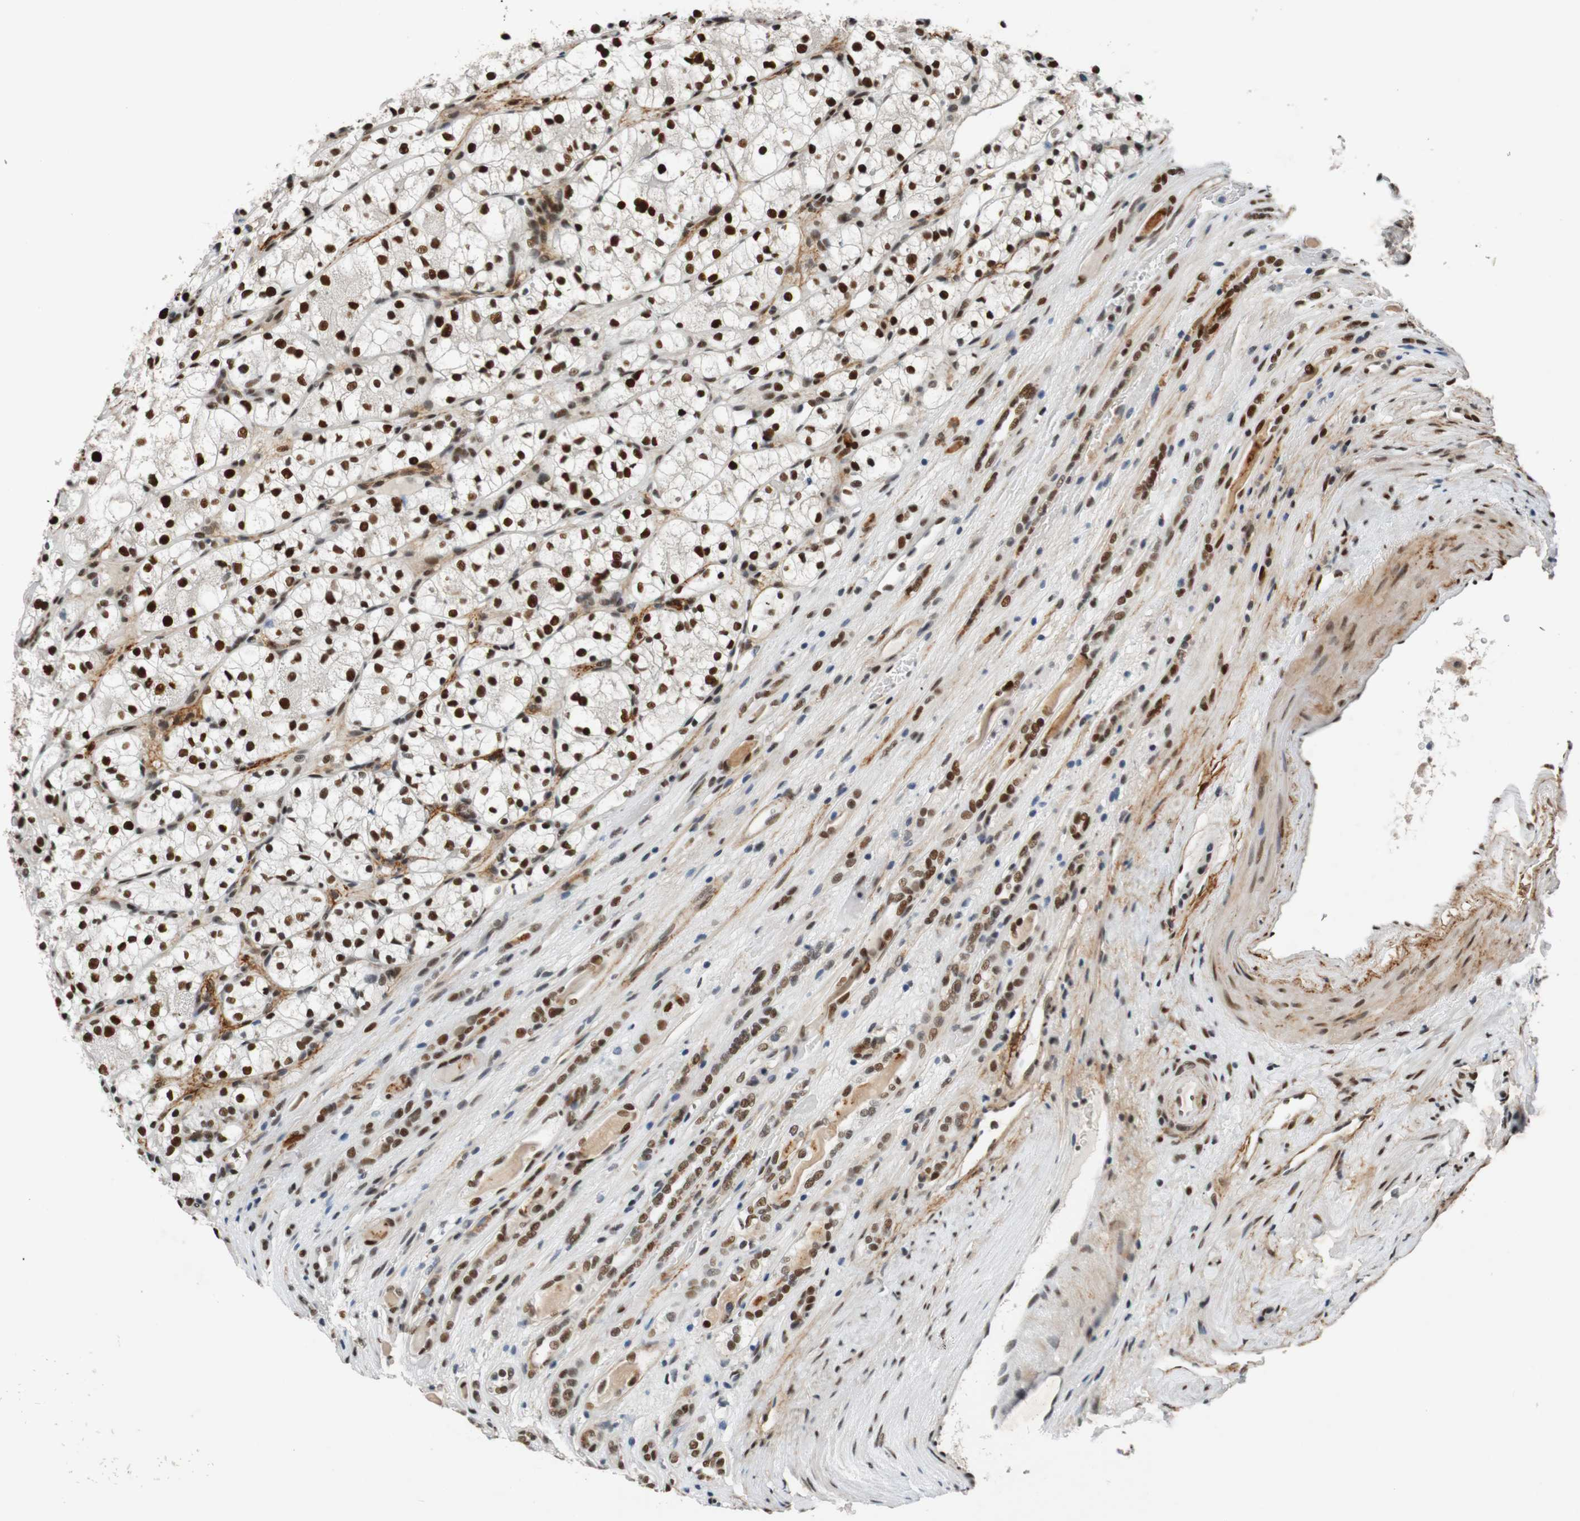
{"staining": {"intensity": "strong", "quantity": ">75%", "location": "nuclear"}, "tissue": "renal cancer", "cell_type": "Tumor cells", "image_type": "cancer", "snomed": [{"axis": "morphology", "description": "Adenocarcinoma, NOS"}, {"axis": "topography", "description": "Kidney"}], "caption": "Human renal adenocarcinoma stained with a protein marker exhibits strong staining in tumor cells.", "gene": "HEXIM1", "patient": {"sex": "female", "age": 60}}